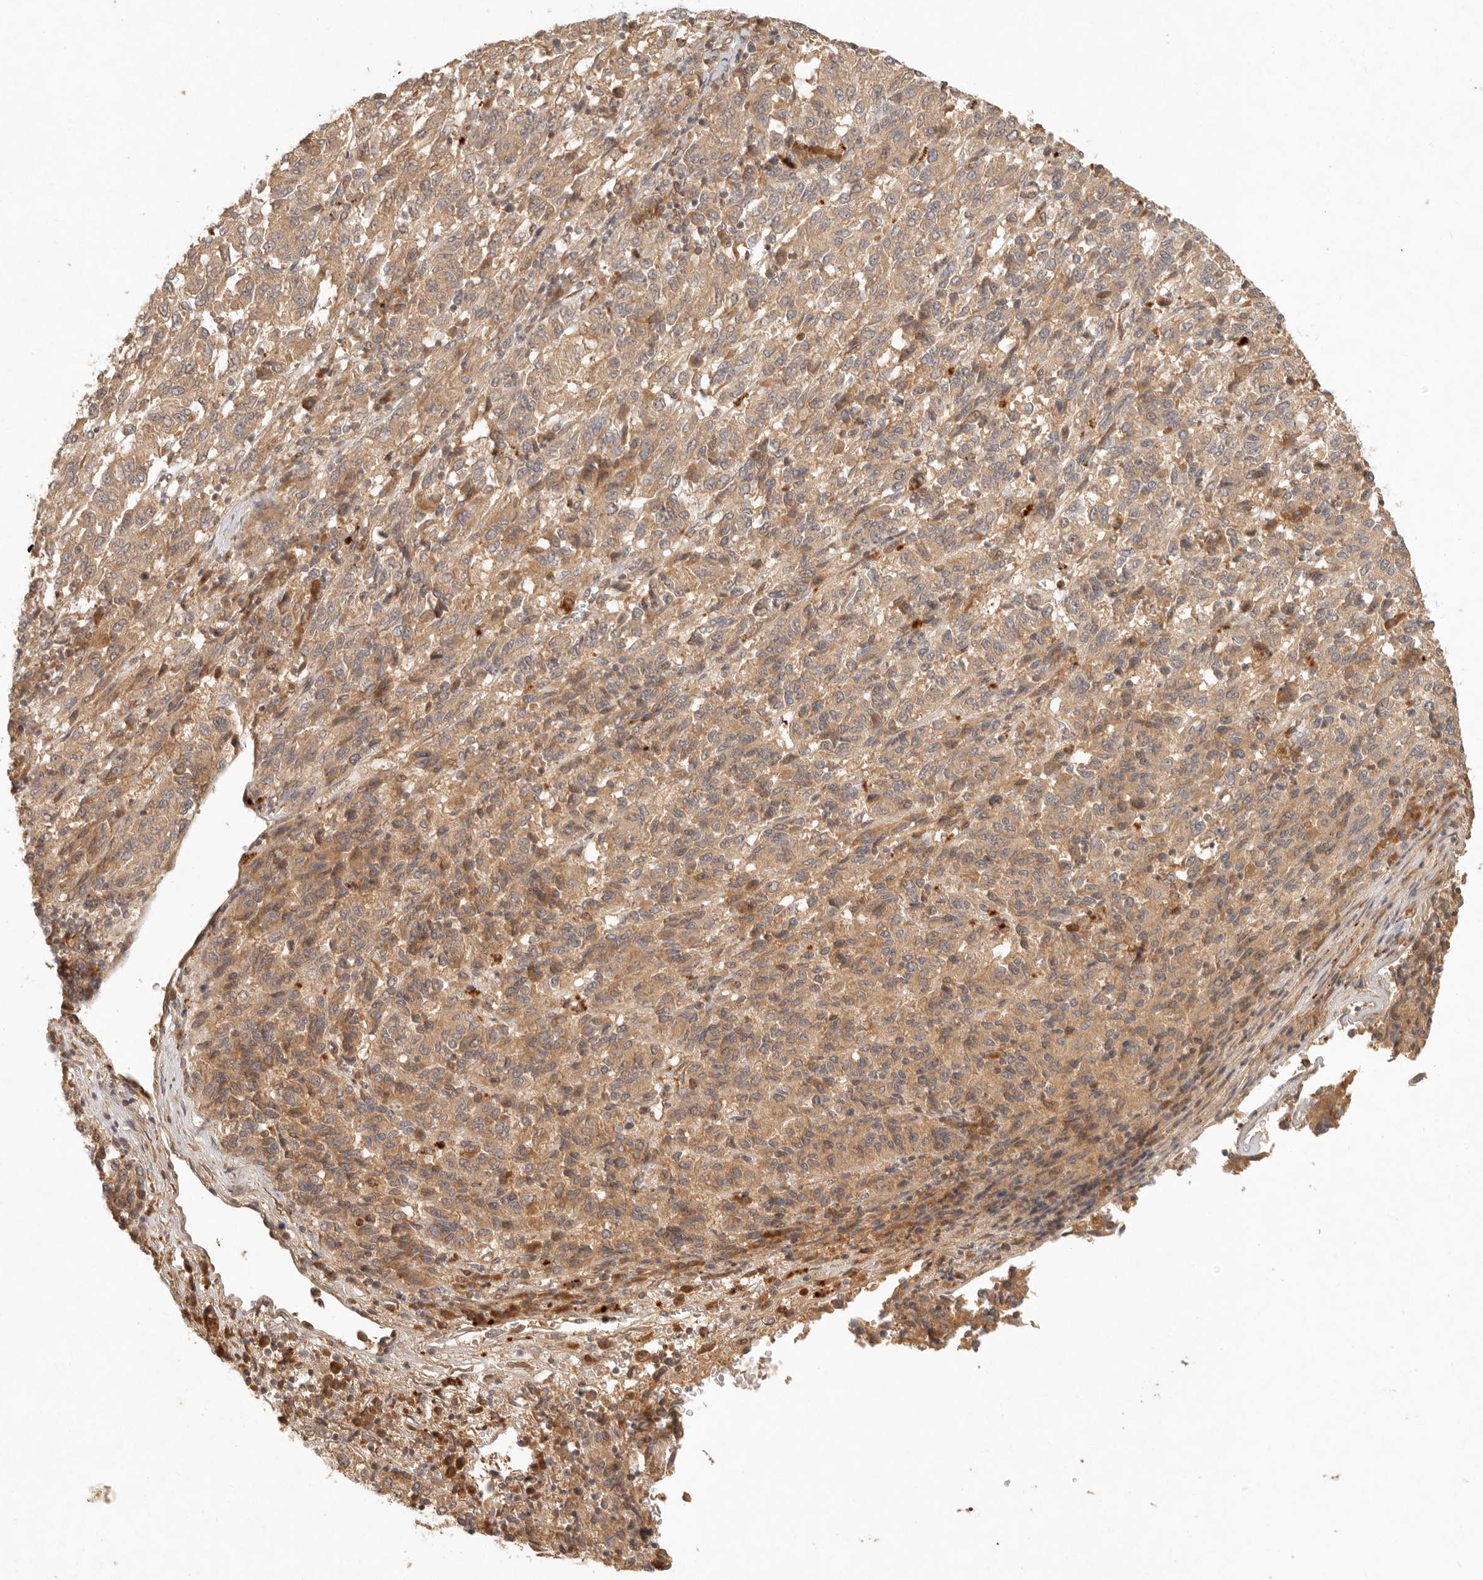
{"staining": {"intensity": "moderate", "quantity": ">75%", "location": "cytoplasmic/membranous"}, "tissue": "melanoma", "cell_type": "Tumor cells", "image_type": "cancer", "snomed": [{"axis": "morphology", "description": "Malignant melanoma, Metastatic site"}, {"axis": "topography", "description": "Lung"}], "caption": "Immunohistochemical staining of human melanoma demonstrates medium levels of moderate cytoplasmic/membranous protein staining in about >75% of tumor cells.", "gene": "ANKRD61", "patient": {"sex": "male", "age": 64}}